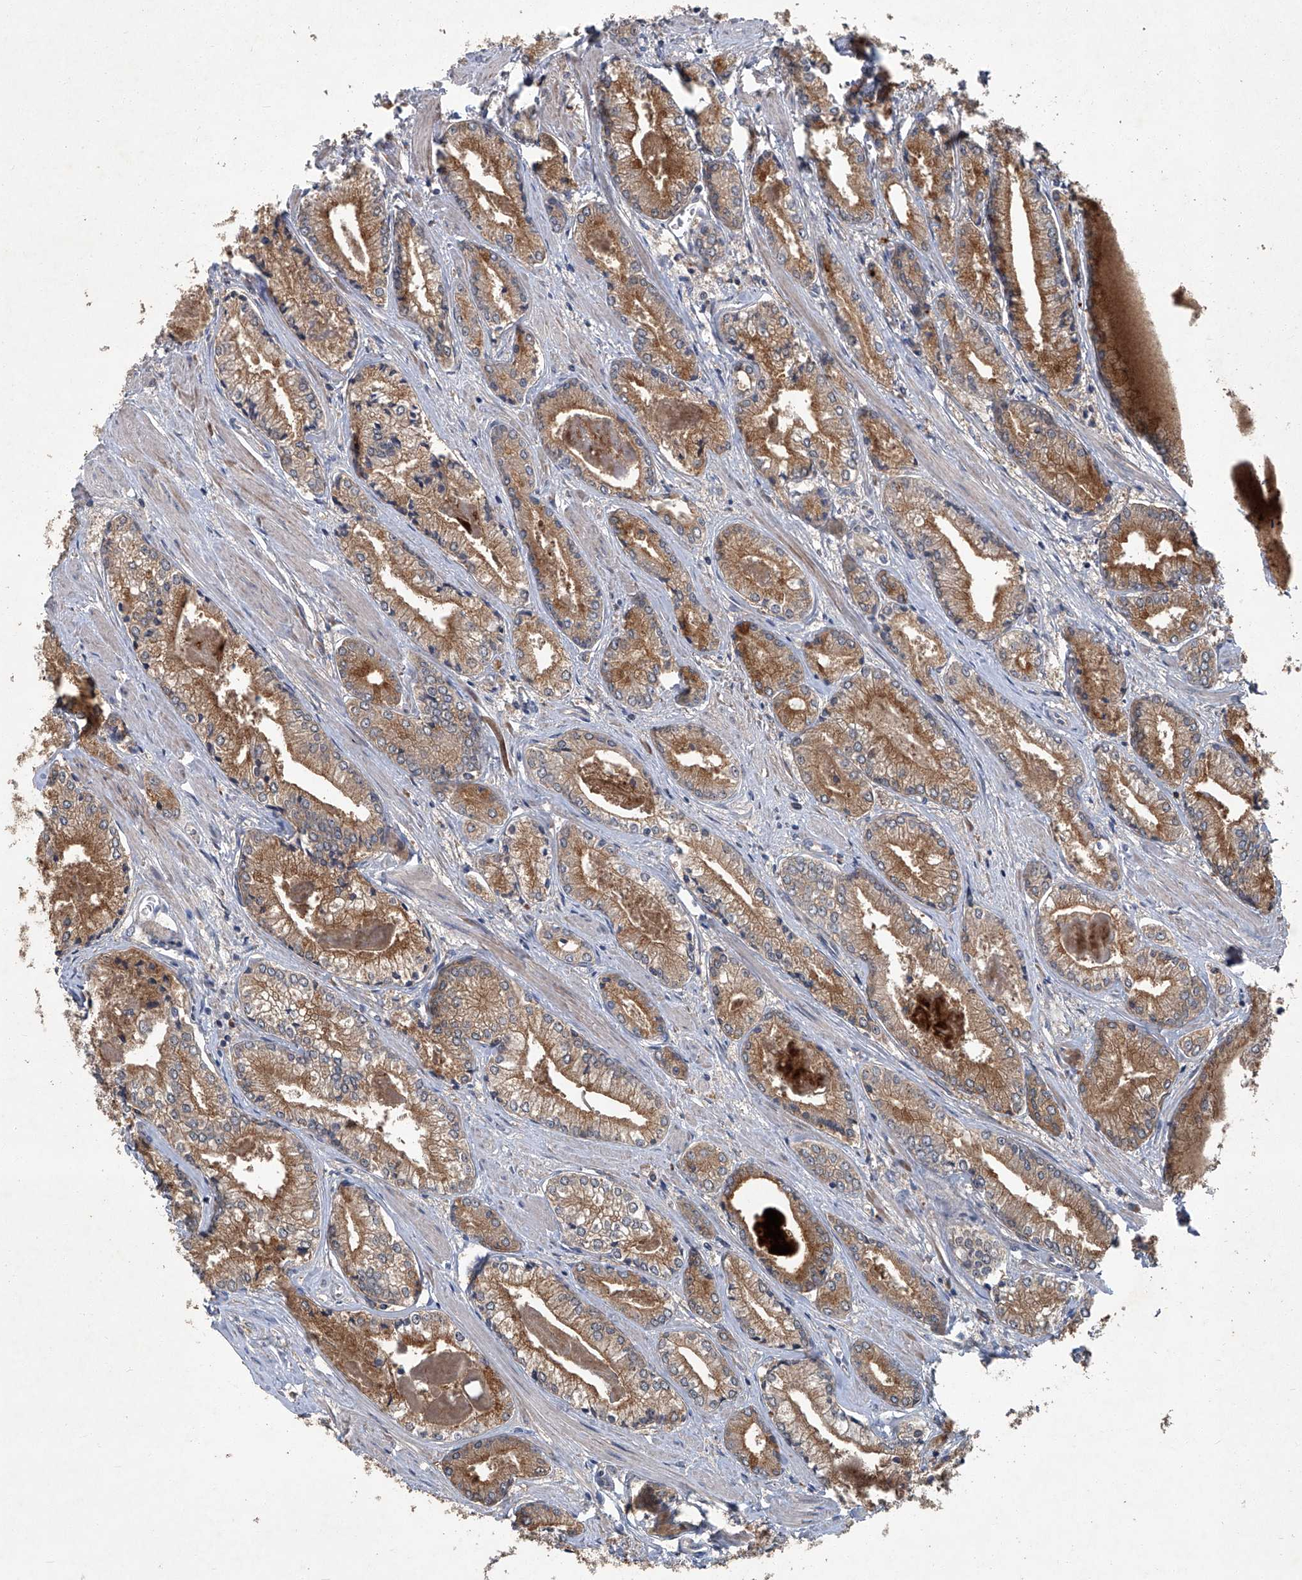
{"staining": {"intensity": "moderate", "quantity": ">75%", "location": "cytoplasmic/membranous"}, "tissue": "prostate cancer", "cell_type": "Tumor cells", "image_type": "cancer", "snomed": [{"axis": "morphology", "description": "Adenocarcinoma, Low grade"}, {"axis": "topography", "description": "Prostate"}], "caption": "Prostate adenocarcinoma (low-grade) tissue reveals moderate cytoplasmic/membranous staining in approximately >75% of tumor cells, visualized by immunohistochemistry. The staining was performed using DAB to visualize the protein expression in brown, while the nuclei were stained in blue with hematoxylin (Magnification: 20x).", "gene": "ANKRD34A", "patient": {"sex": "male", "age": 60}}